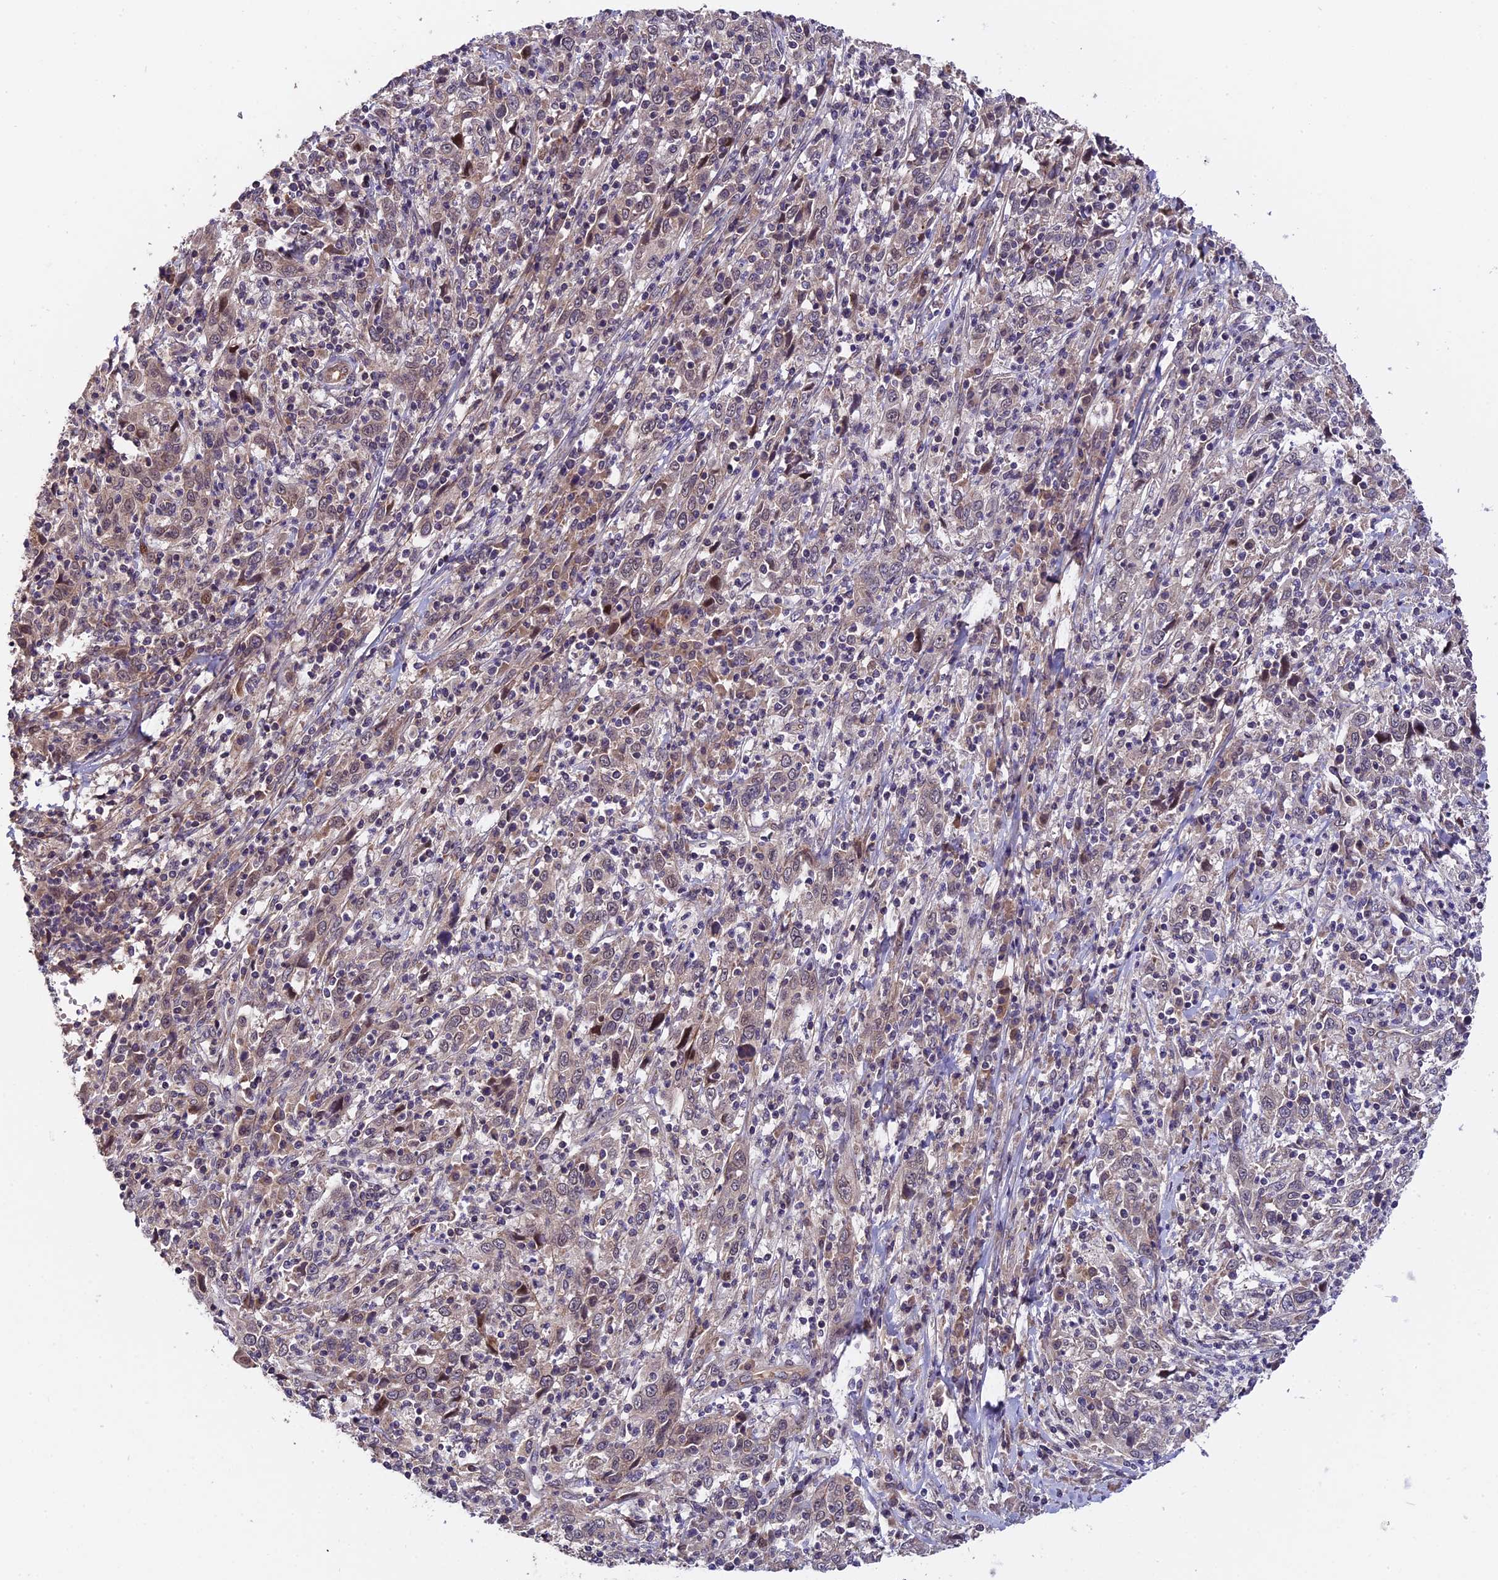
{"staining": {"intensity": "weak", "quantity": ">75%", "location": "nuclear"}, "tissue": "cervical cancer", "cell_type": "Tumor cells", "image_type": "cancer", "snomed": [{"axis": "morphology", "description": "Squamous cell carcinoma, NOS"}, {"axis": "topography", "description": "Cervix"}], "caption": "Immunohistochemistry of human cervical squamous cell carcinoma demonstrates low levels of weak nuclear positivity in about >75% of tumor cells.", "gene": "TRMT1", "patient": {"sex": "female", "age": 46}}